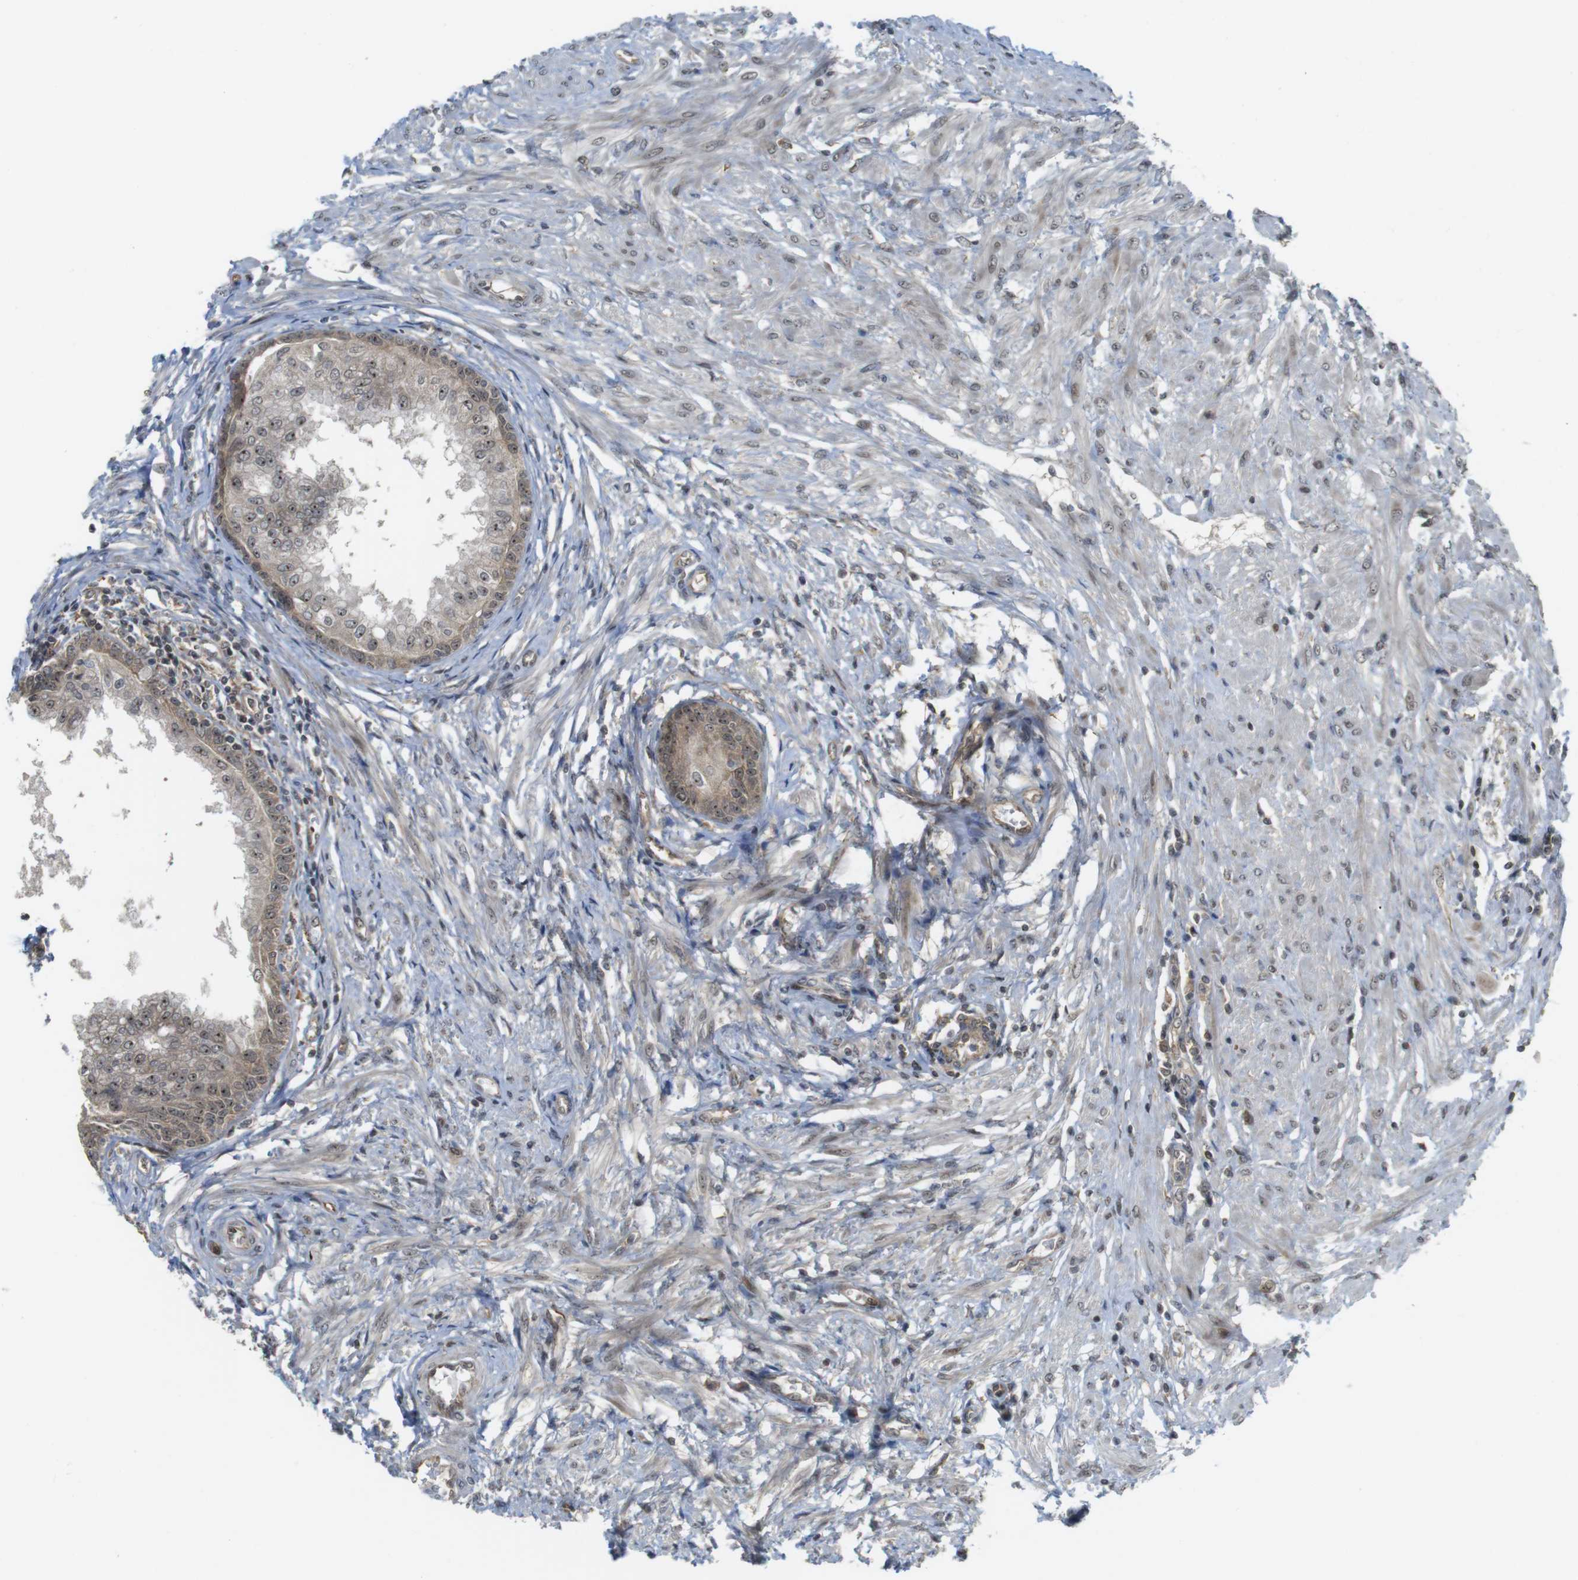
{"staining": {"intensity": "weak", "quantity": ">75%", "location": "cytoplasmic/membranous,nuclear"}, "tissue": "prostate", "cell_type": "Glandular cells", "image_type": "normal", "snomed": [{"axis": "morphology", "description": "Normal tissue, NOS"}, {"axis": "topography", "description": "Prostate"}, {"axis": "topography", "description": "Seminal veicle"}], "caption": "A high-resolution image shows IHC staining of unremarkable prostate, which displays weak cytoplasmic/membranous,nuclear positivity in about >75% of glandular cells.", "gene": "CC2D1A", "patient": {"sex": "male", "age": 60}}